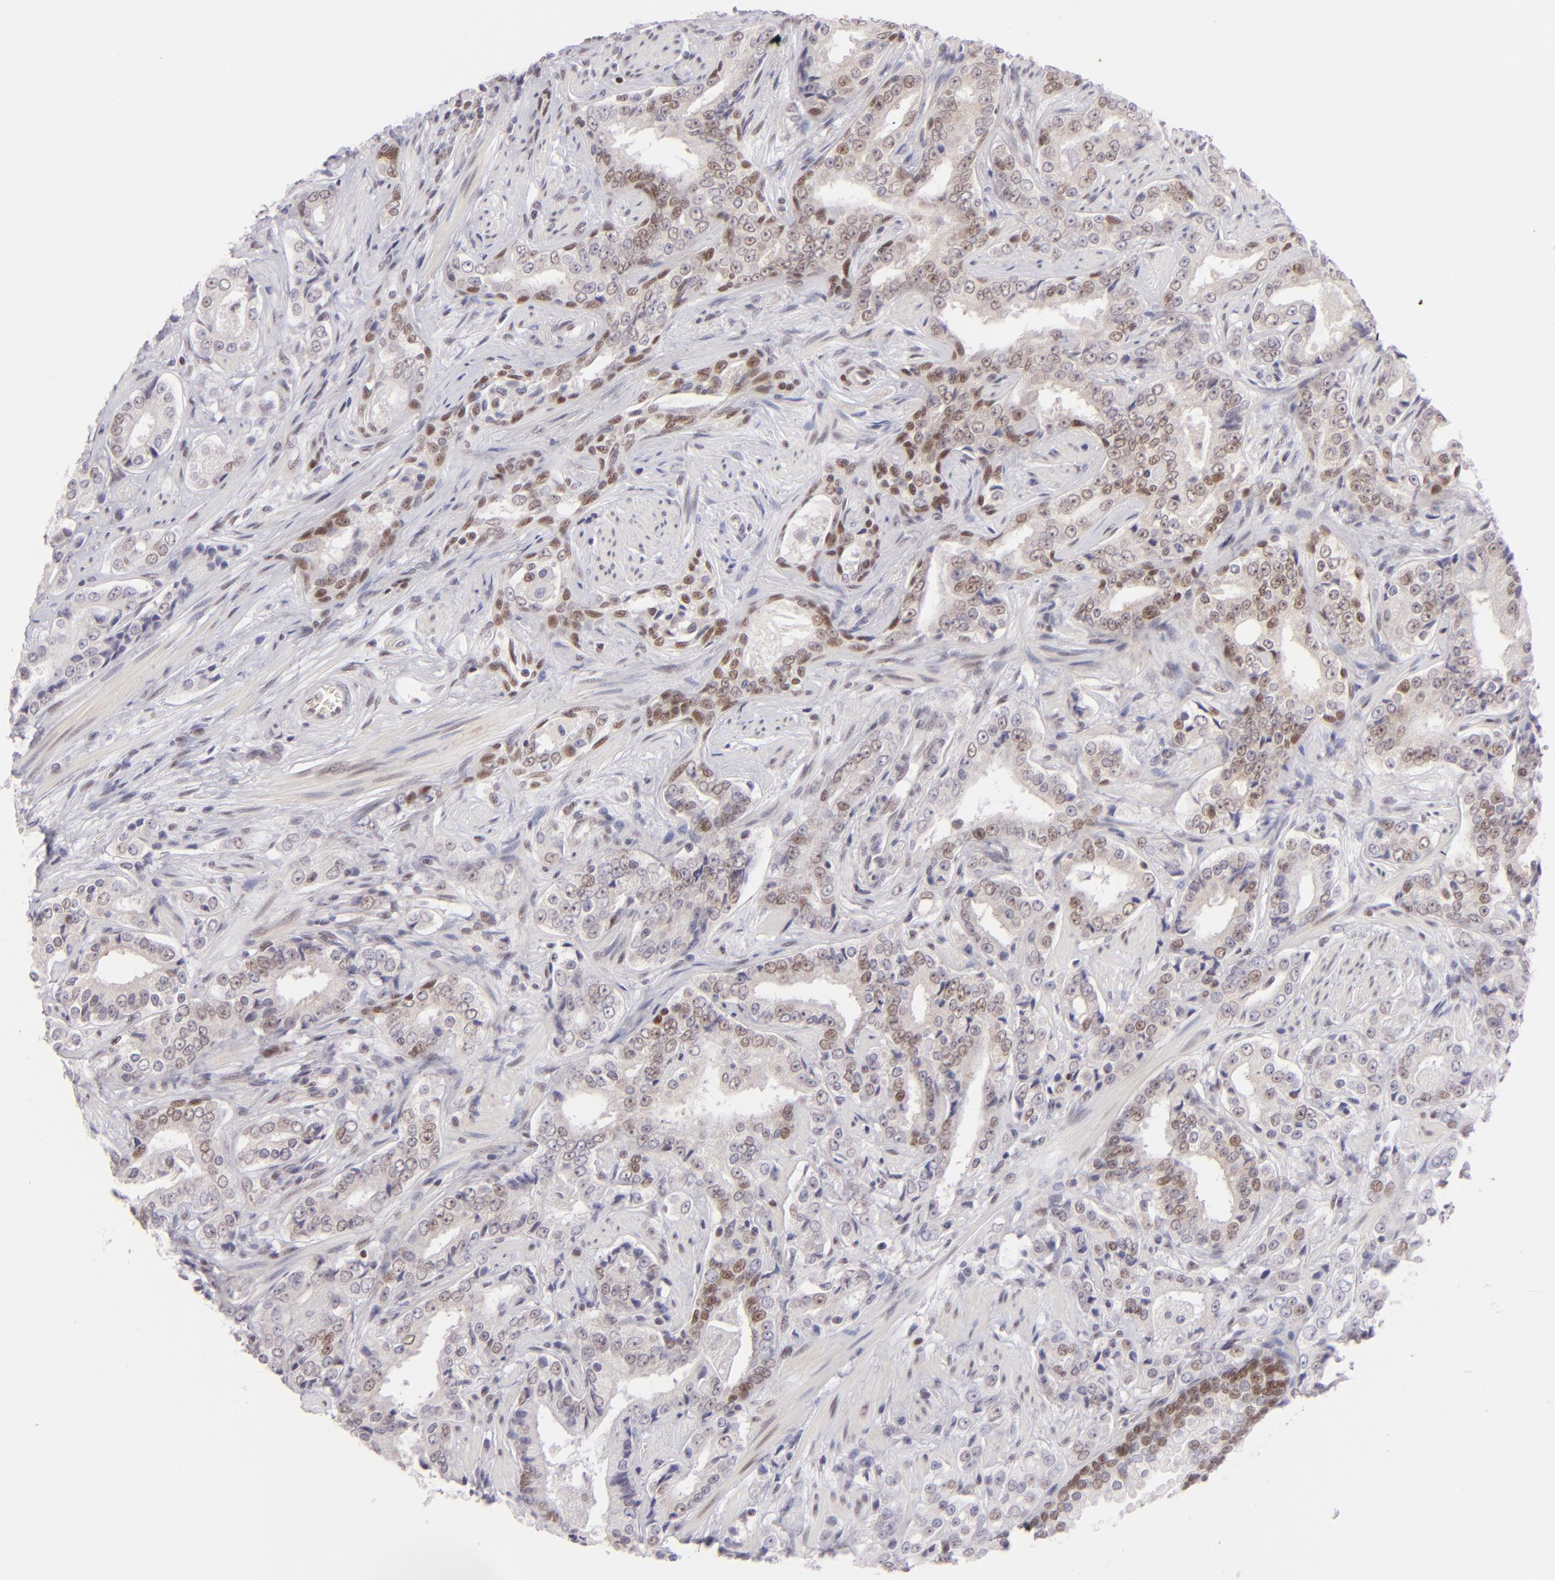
{"staining": {"intensity": "moderate", "quantity": "25%-75%", "location": "nuclear"}, "tissue": "prostate cancer", "cell_type": "Tumor cells", "image_type": "cancer", "snomed": [{"axis": "morphology", "description": "Adenocarcinoma, Medium grade"}, {"axis": "topography", "description": "Prostate"}], "caption": "Protein staining of adenocarcinoma (medium-grade) (prostate) tissue demonstrates moderate nuclear positivity in about 25%-75% of tumor cells.", "gene": "POU2F1", "patient": {"sex": "male", "age": 60}}